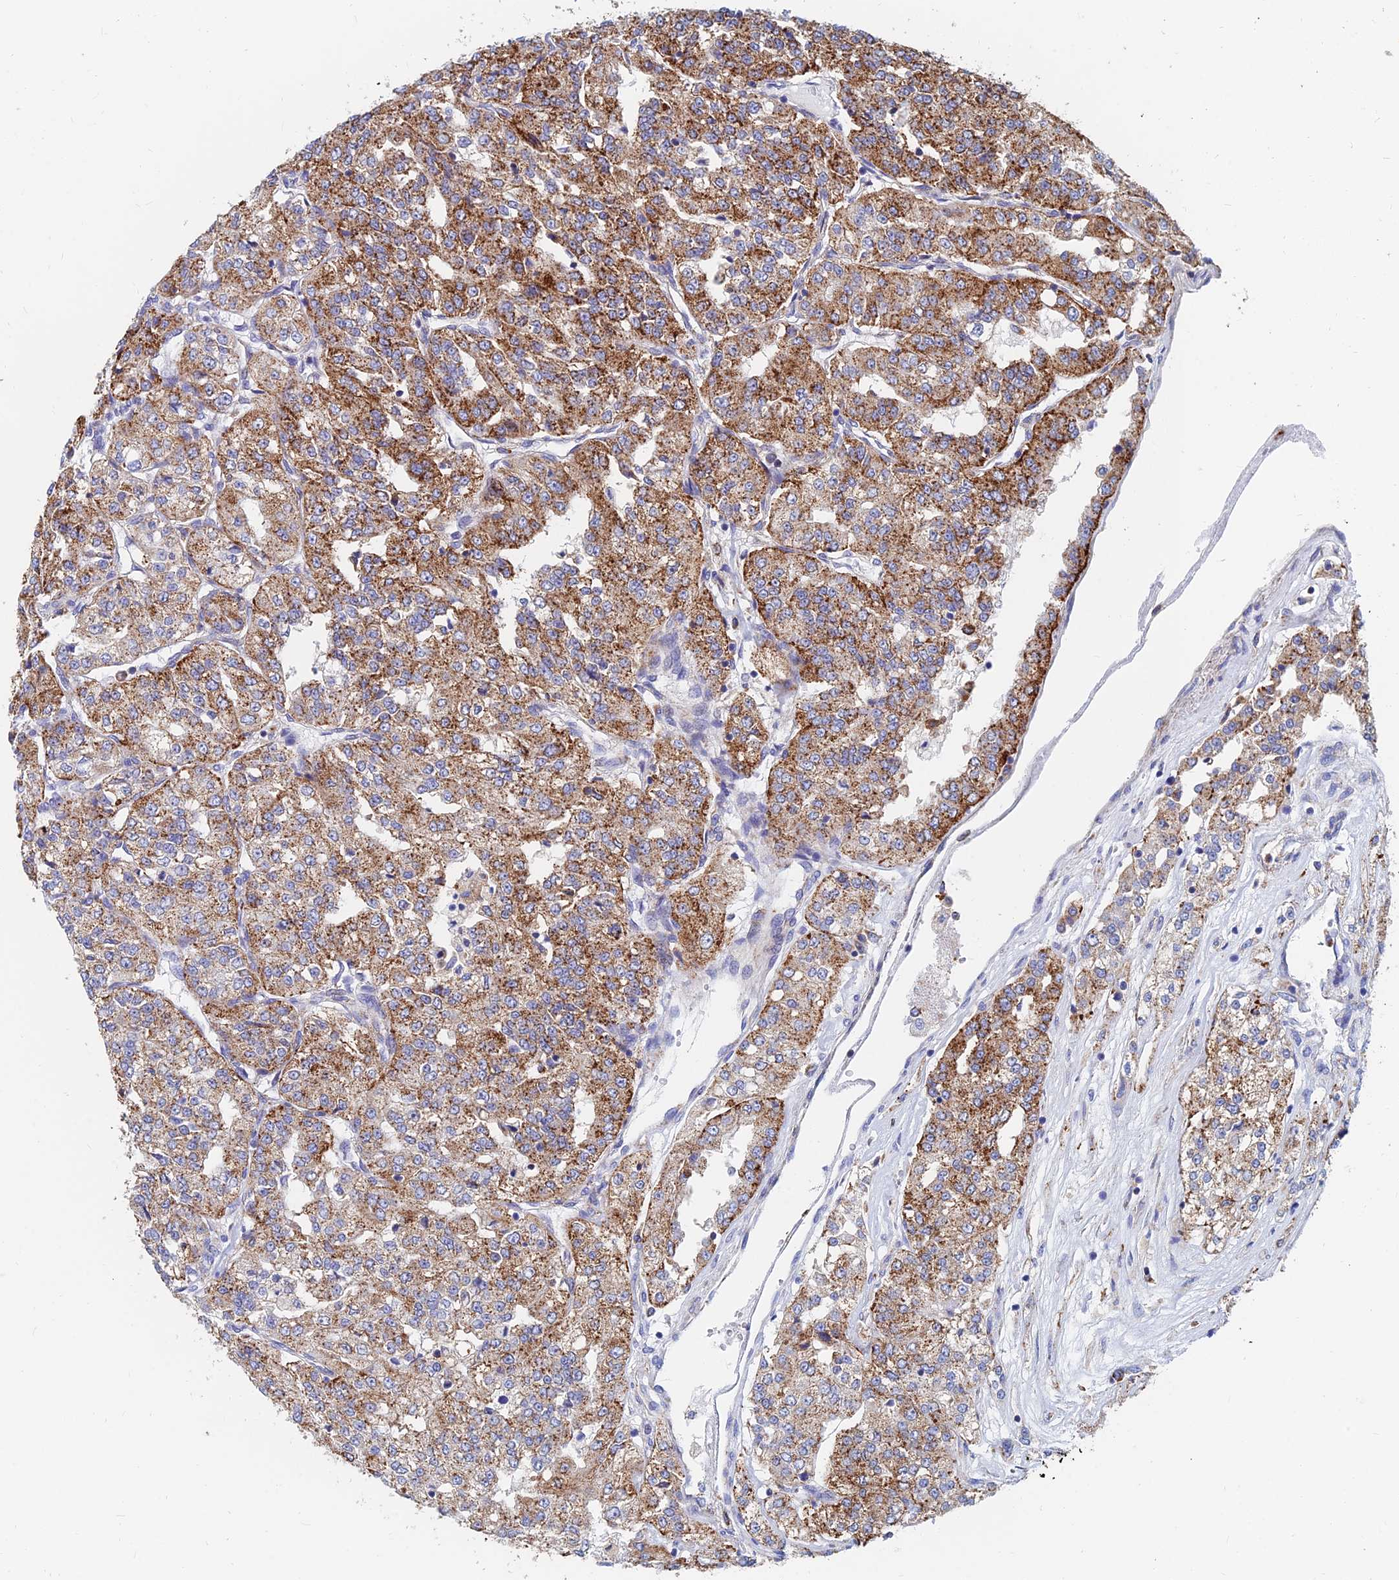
{"staining": {"intensity": "moderate", "quantity": ">75%", "location": "cytoplasmic/membranous"}, "tissue": "renal cancer", "cell_type": "Tumor cells", "image_type": "cancer", "snomed": [{"axis": "morphology", "description": "Adenocarcinoma, NOS"}, {"axis": "topography", "description": "Kidney"}], "caption": "Immunohistochemistry (IHC) (DAB) staining of renal cancer (adenocarcinoma) displays moderate cytoplasmic/membranous protein staining in about >75% of tumor cells. Ihc stains the protein in brown and the nuclei are stained blue.", "gene": "SPNS1", "patient": {"sex": "female", "age": 63}}